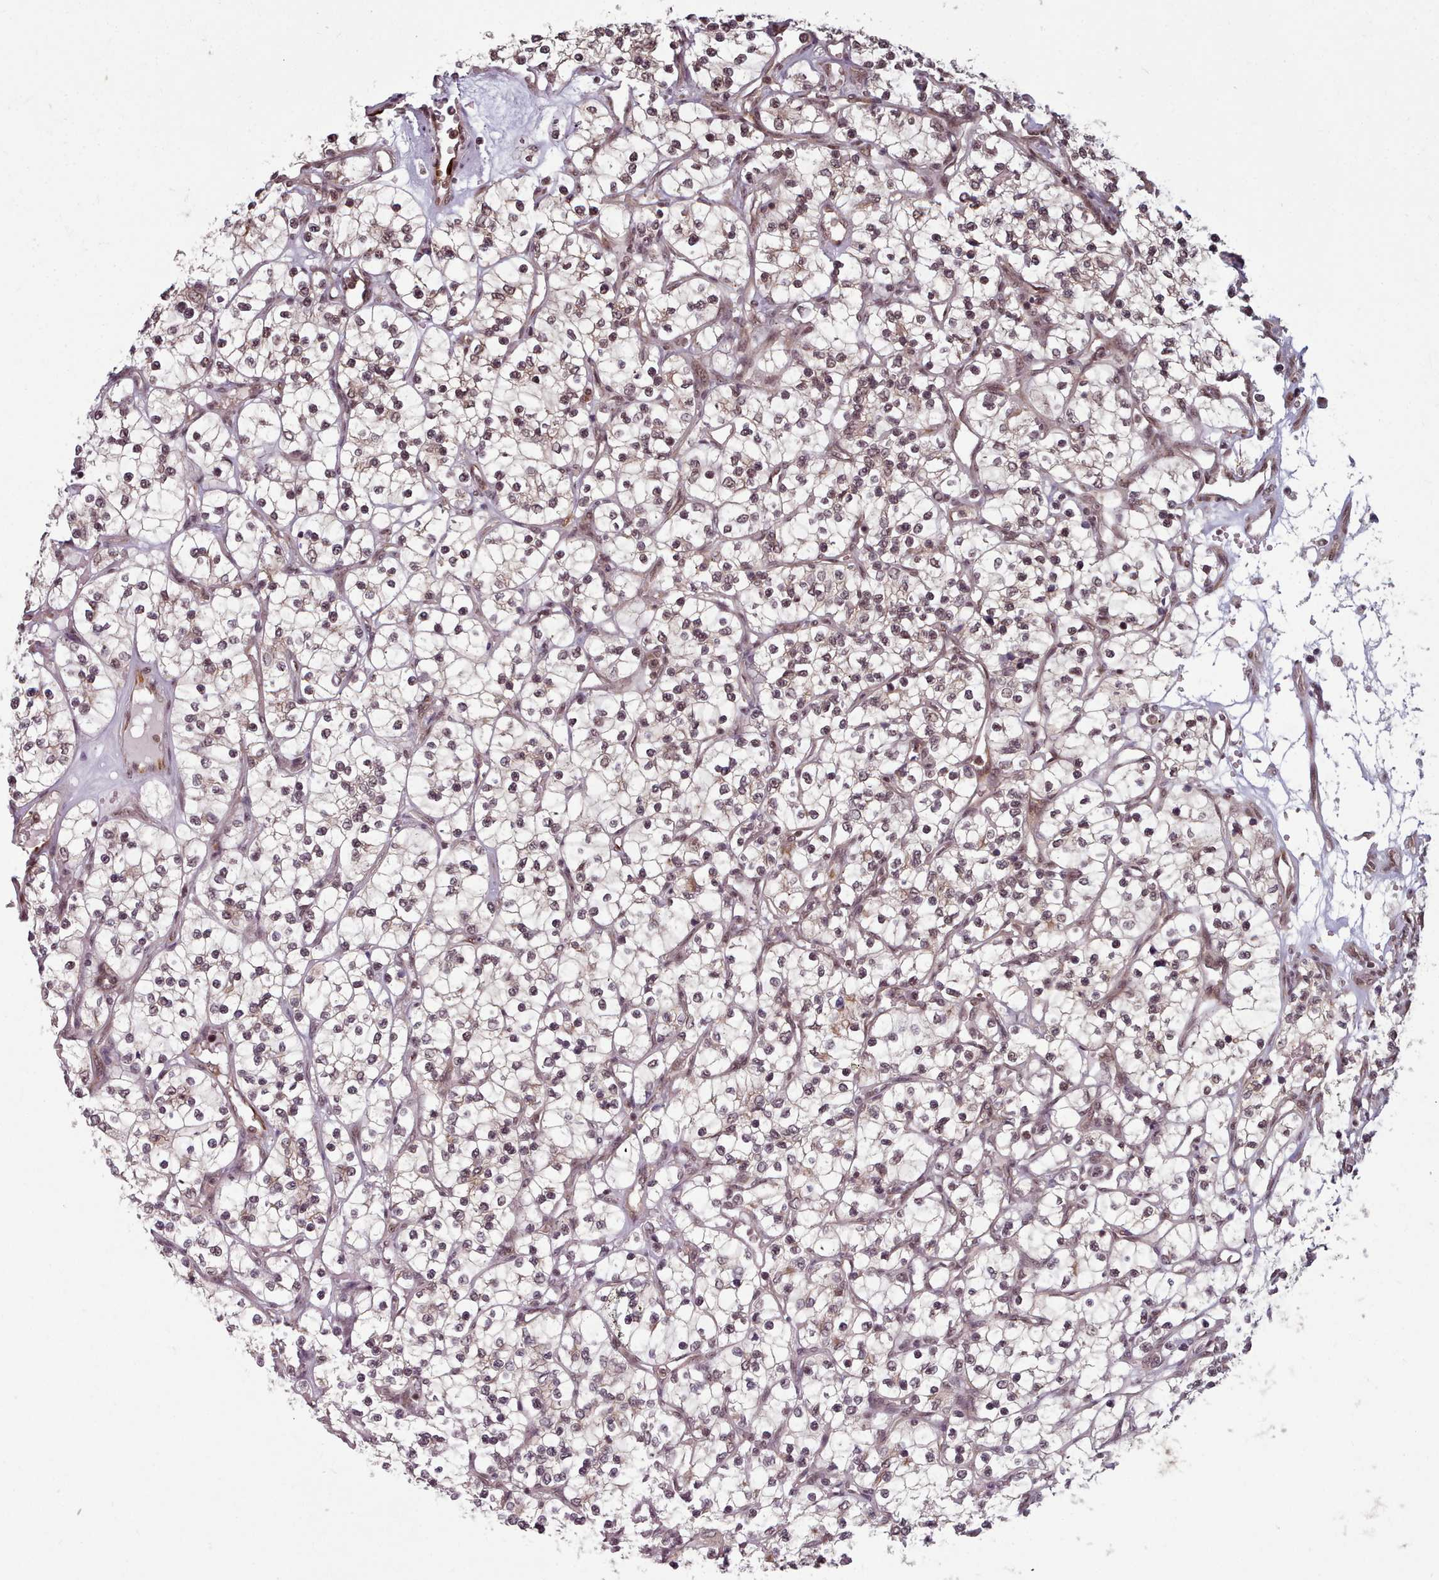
{"staining": {"intensity": "weak", "quantity": ">75%", "location": "nuclear"}, "tissue": "renal cancer", "cell_type": "Tumor cells", "image_type": "cancer", "snomed": [{"axis": "morphology", "description": "Adenocarcinoma, NOS"}, {"axis": "topography", "description": "Kidney"}], "caption": "This histopathology image demonstrates adenocarcinoma (renal) stained with IHC to label a protein in brown. The nuclear of tumor cells show weak positivity for the protein. Nuclei are counter-stained blue.", "gene": "DHX8", "patient": {"sex": "female", "age": 69}}